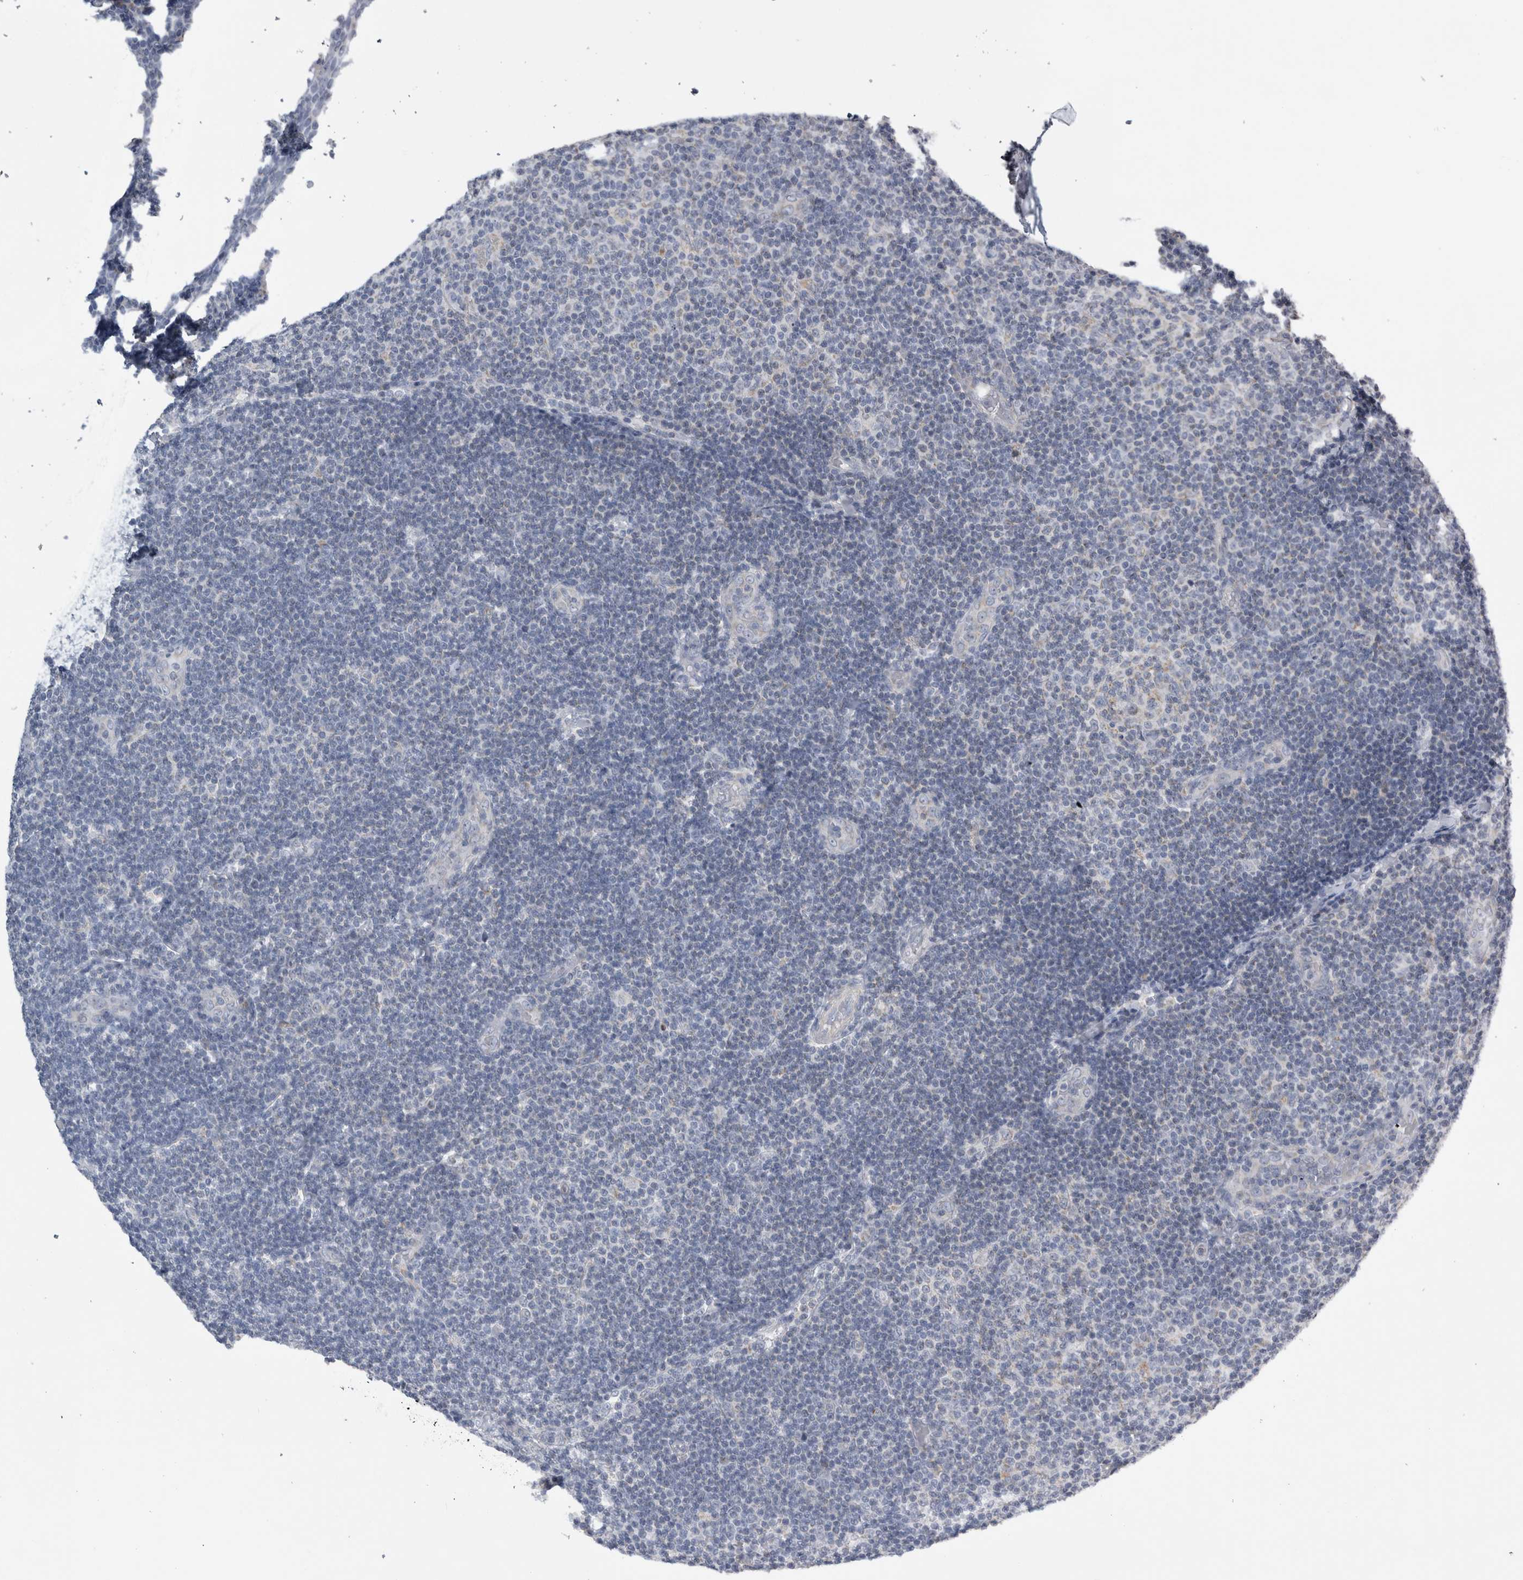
{"staining": {"intensity": "weak", "quantity": "<25%", "location": "cytoplasmic/membranous"}, "tissue": "lymphoma", "cell_type": "Tumor cells", "image_type": "cancer", "snomed": [{"axis": "morphology", "description": "Malignant lymphoma, non-Hodgkin's type, Low grade"}, {"axis": "topography", "description": "Lymph node"}], "caption": "IHC image of human malignant lymphoma, non-Hodgkin's type (low-grade) stained for a protein (brown), which shows no positivity in tumor cells.", "gene": "DHRS4", "patient": {"sex": "male", "age": 83}}